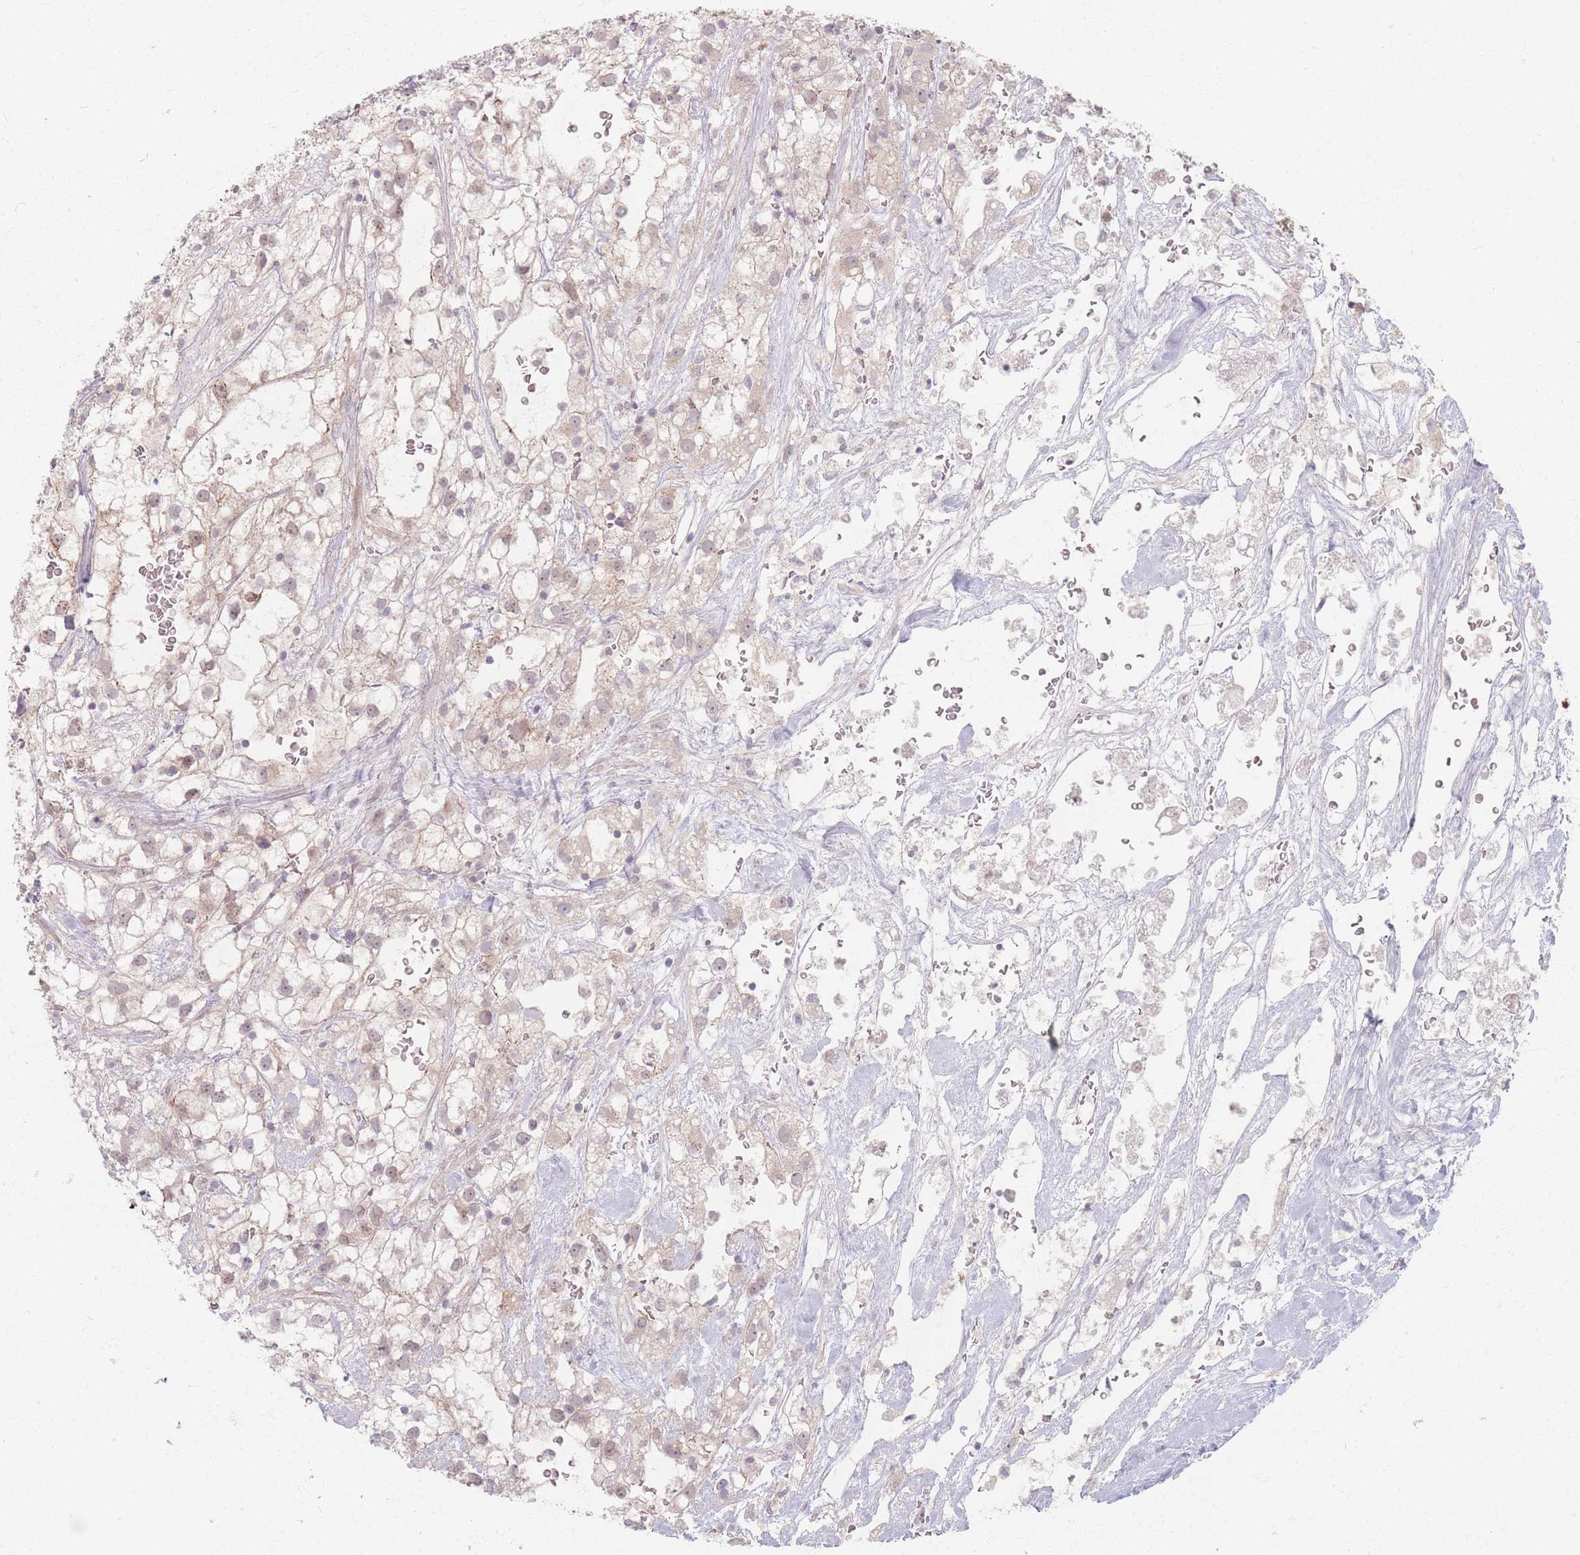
{"staining": {"intensity": "weak", "quantity": ">75%", "location": "cytoplasmic/membranous,nuclear"}, "tissue": "renal cancer", "cell_type": "Tumor cells", "image_type": "cancer", "snomed": [{"axis": "morphology", "description": "Adenocarcinoma, NOS"}, {"axis": "topography", "description": "Kidney"}], "caption": "DAB (3,3'-diaminobenzidine) immunohistochemical staining of renal adenocarcinoma shows weak cytoplasmic/membranous and nuclear protein staining in about >75% of tumor cells.", "gene": "GABRA6", "patient": {"sex": "male", "age": 59}}